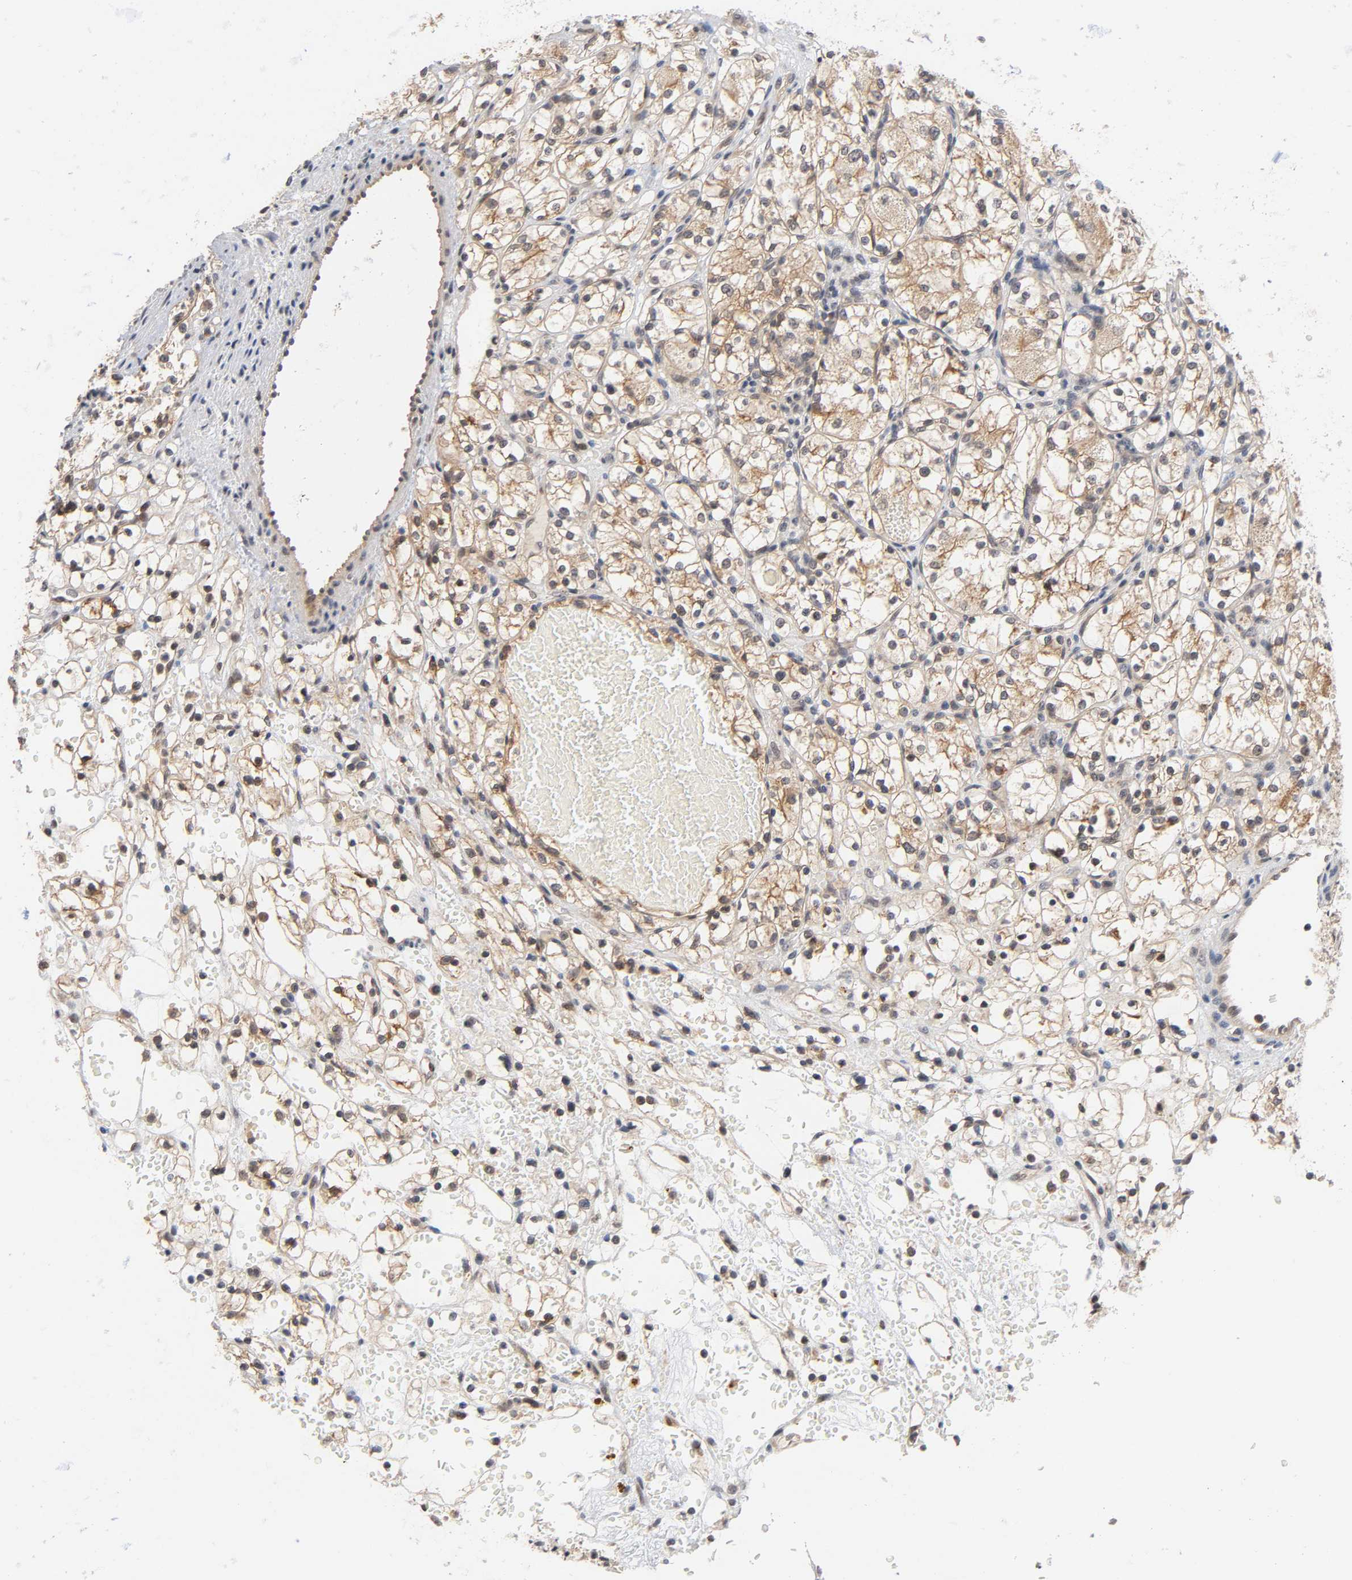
{"staining": {"intensity": "strong", "quantity": ">75%", "location": "cytoplasmic/membranous"}, "tissue": "renal cancer", "cell_type": "Tumor cells", "image_type": "cancer", "snomed": [{"axis": "morphology", "description": "Adenocarcinoma, NOS"}, {"axis": "topography", "description": "Kidney"}], "caption": "Human adenocarcinoma (renal) stained with a brown dye reveals strong cytoplasmic/membranous positive positivity in approximately >75% of tumor cells.", "gene": "PRKAB1", "patient": {"sex": "female", "age": 60}}